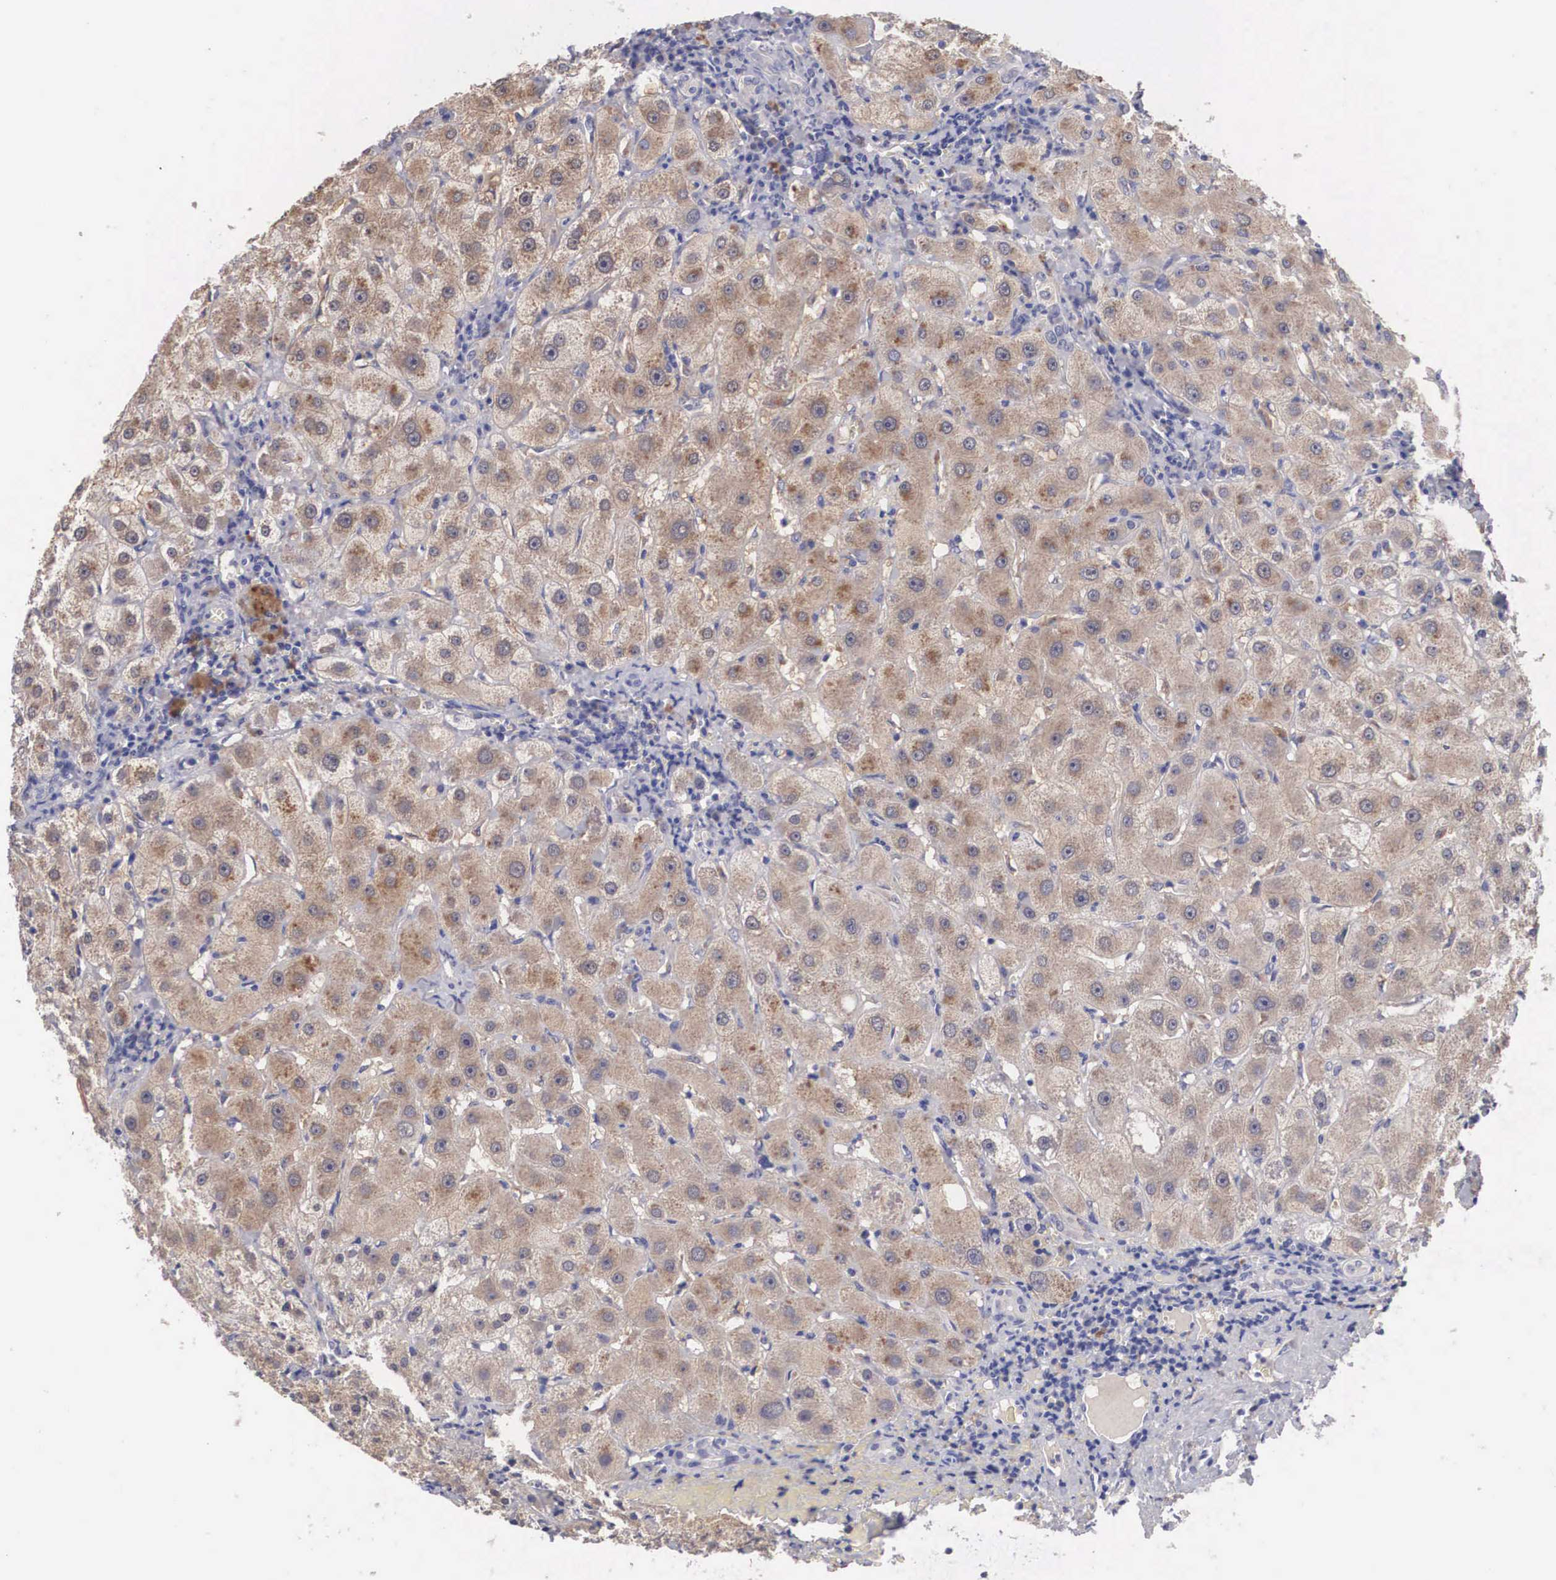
{"staining": {"intensity": "negative", "quantity": "none", "location": "none"}, "tissue": "liver", "cell_type": "Cholangiocytes", "image_type": "normal", "snomed": [{"axis": "morphology", "description": "Normal tissue, NOS"}, {"axis": "topography", "description": "Liver"}], "caption": "High magnification brightfield microscopy of benign liver stained with DAB (3,3'-diaminobenzidine) (brown) and counterstained with hematoxylin (blue): cholangiocytes show no significant staining.", "gene": "ABHD4", "patient": {"sex": "female", "age": 79}}